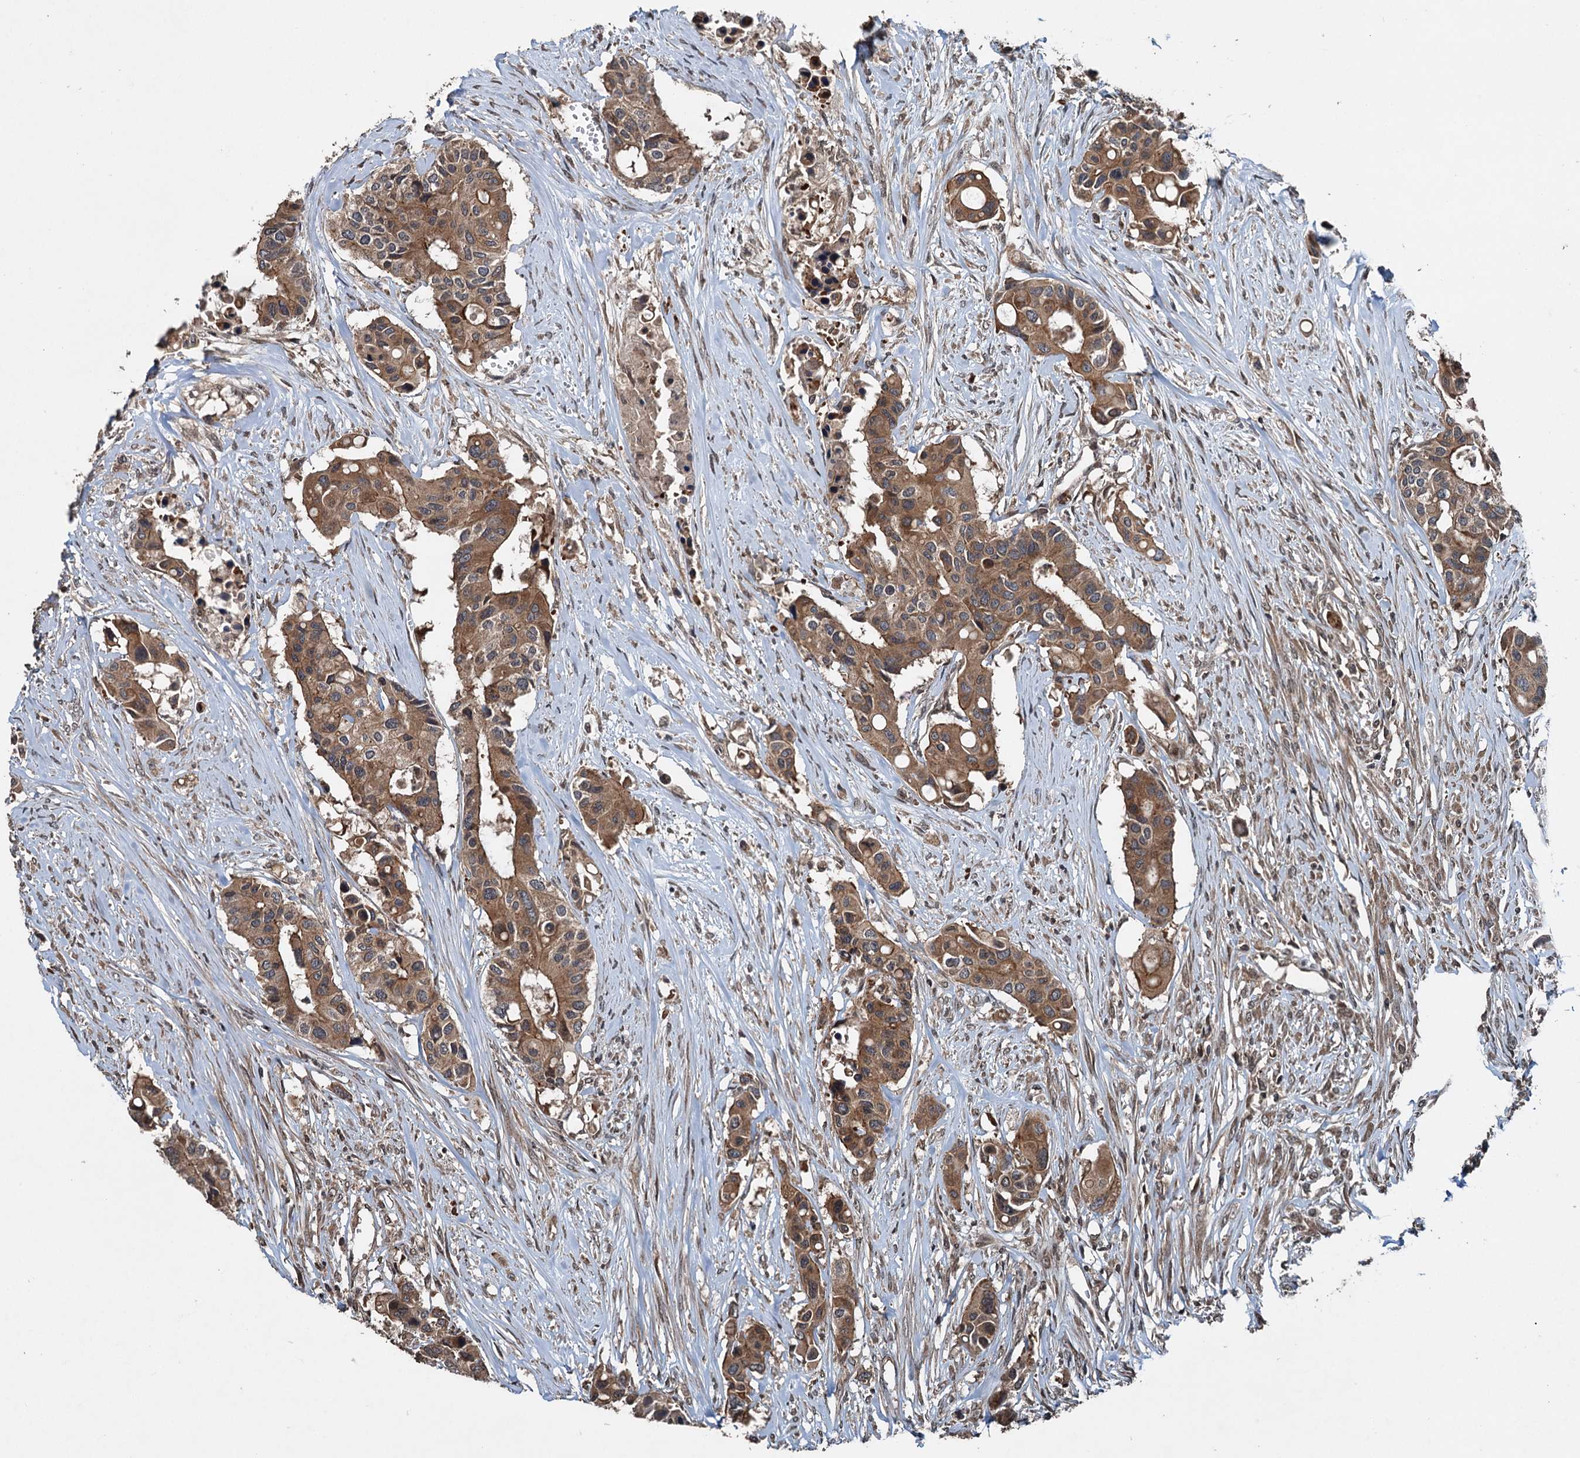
{"staining": {"intensity": "moderate", "quantity": ">75%", "location": "cytoplasmic/membranous"}, "tissue": "colorectal cancer", "cell_type": "Tumor cells", "image_type": "cancer", "snomed": [{"axis": "morphology", "description": "Adenocarcinoma, NOS"}, {"axis": "topography", "description": "Colon"}], "caption": "Immunohistochemistry staining of colorectal adenocarcinoma, which exhibits medium levels of moderate cytoplasmic/membranous positivity in about >75% of tumor cells indicating moderate cytoplasmic/membranous protein positivity. The staining was performed using DAB (brown) for protein detection and nuclei were counterstained in hematoxylin (blue).", "gene": "N4BP2L2", "patient": {"sex": "male", "age": 77}}